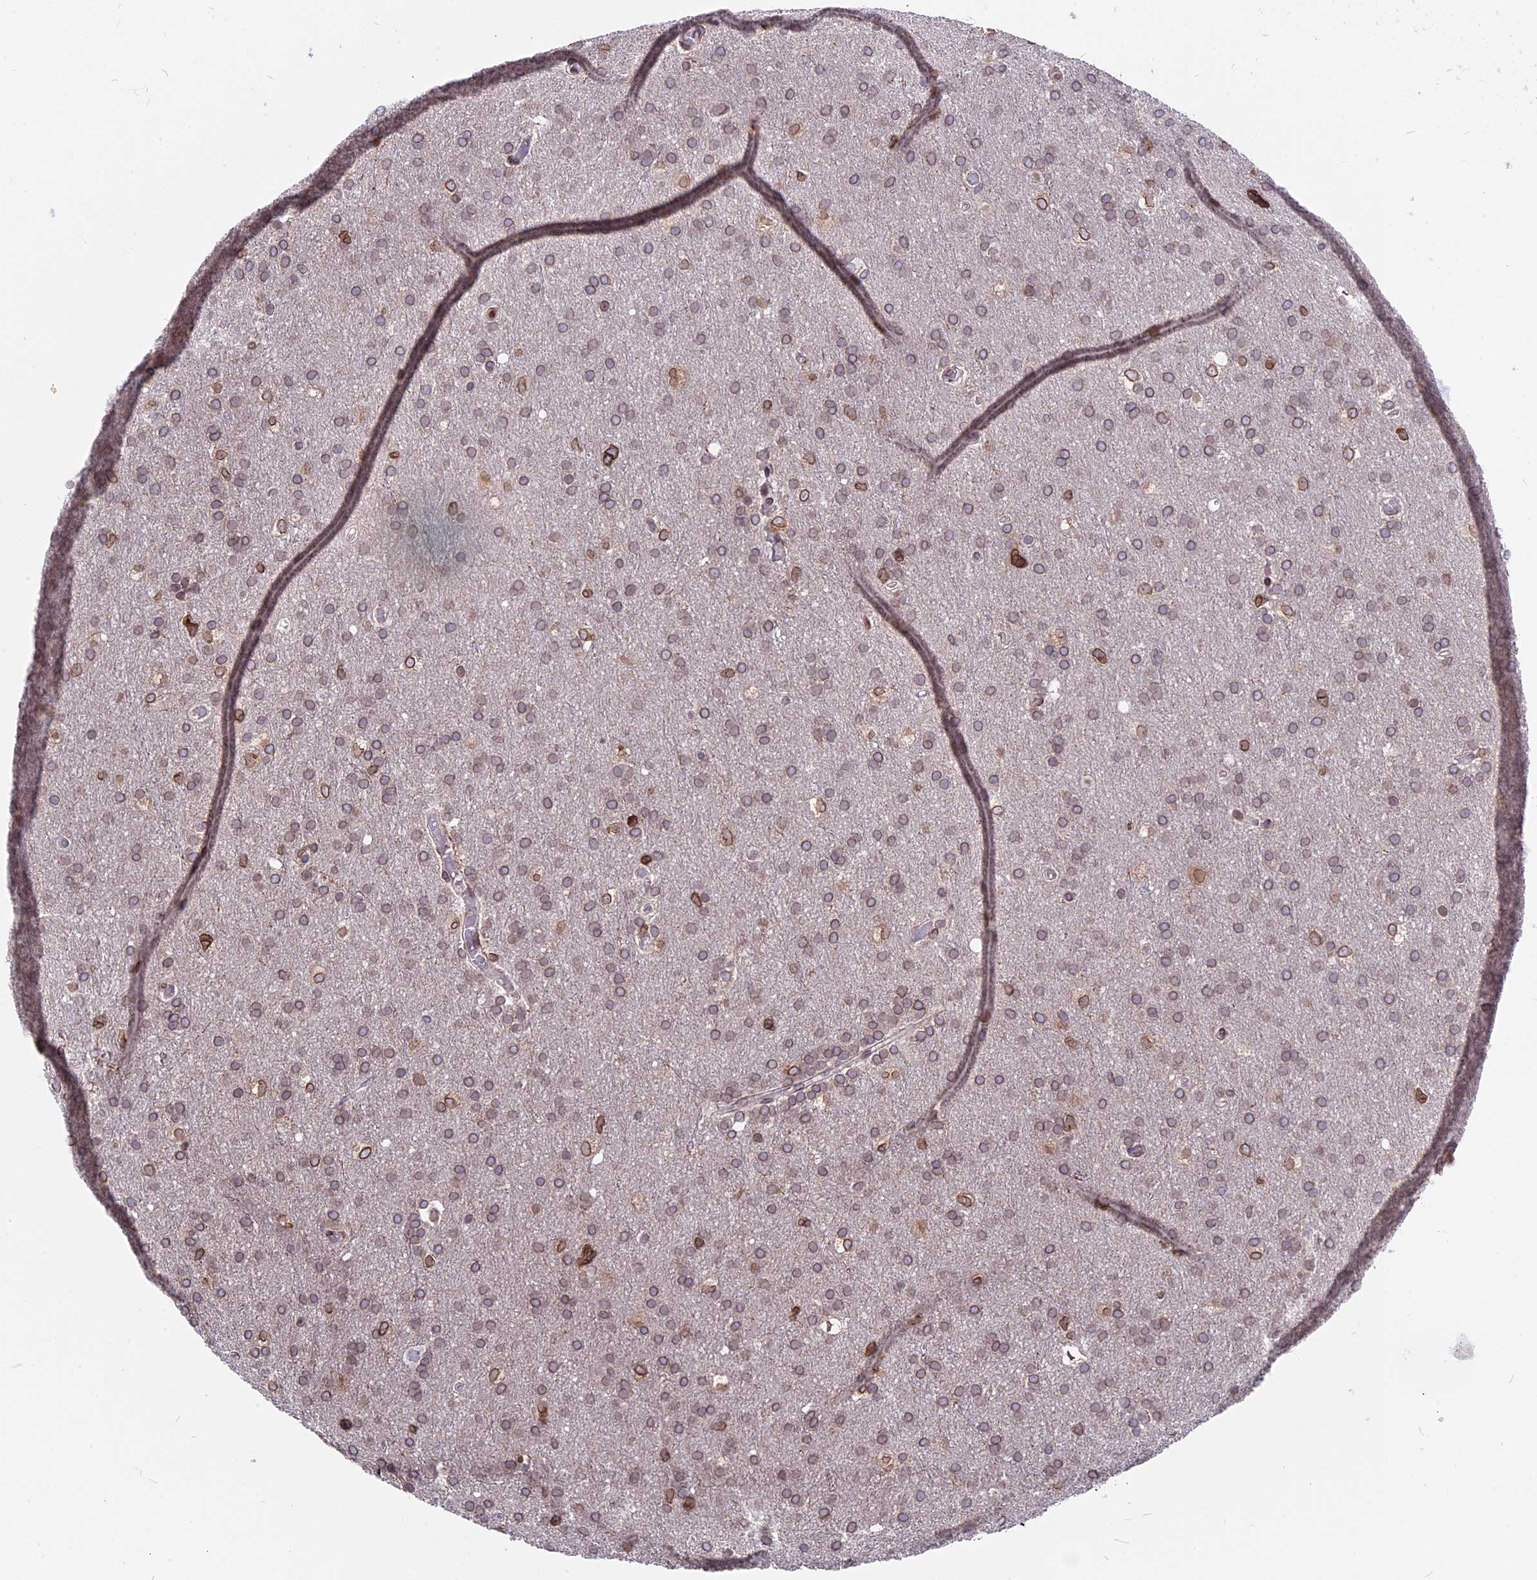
{"staining": {"intensity": "moderate", "quantity": ">75%", "location": "cytoplasmic/membranous,nuclear"}, "tissue": "glioma", "cell_type": "Tumor cells", "image_type": "cancer", "snomed": [{"axis": "morphology", "description": "Glioma, malignant, High grade"}, {"axis": "topography", "description": "Cerebral cortex"}], "caption": "Malignant high-grade glioma tissue shows moderate cytoplasmic/membranous and nuclear staining in about >75% of tumor cells", "gene": "PTCHD4", "patient": {"sex": "female", "age": 36}}